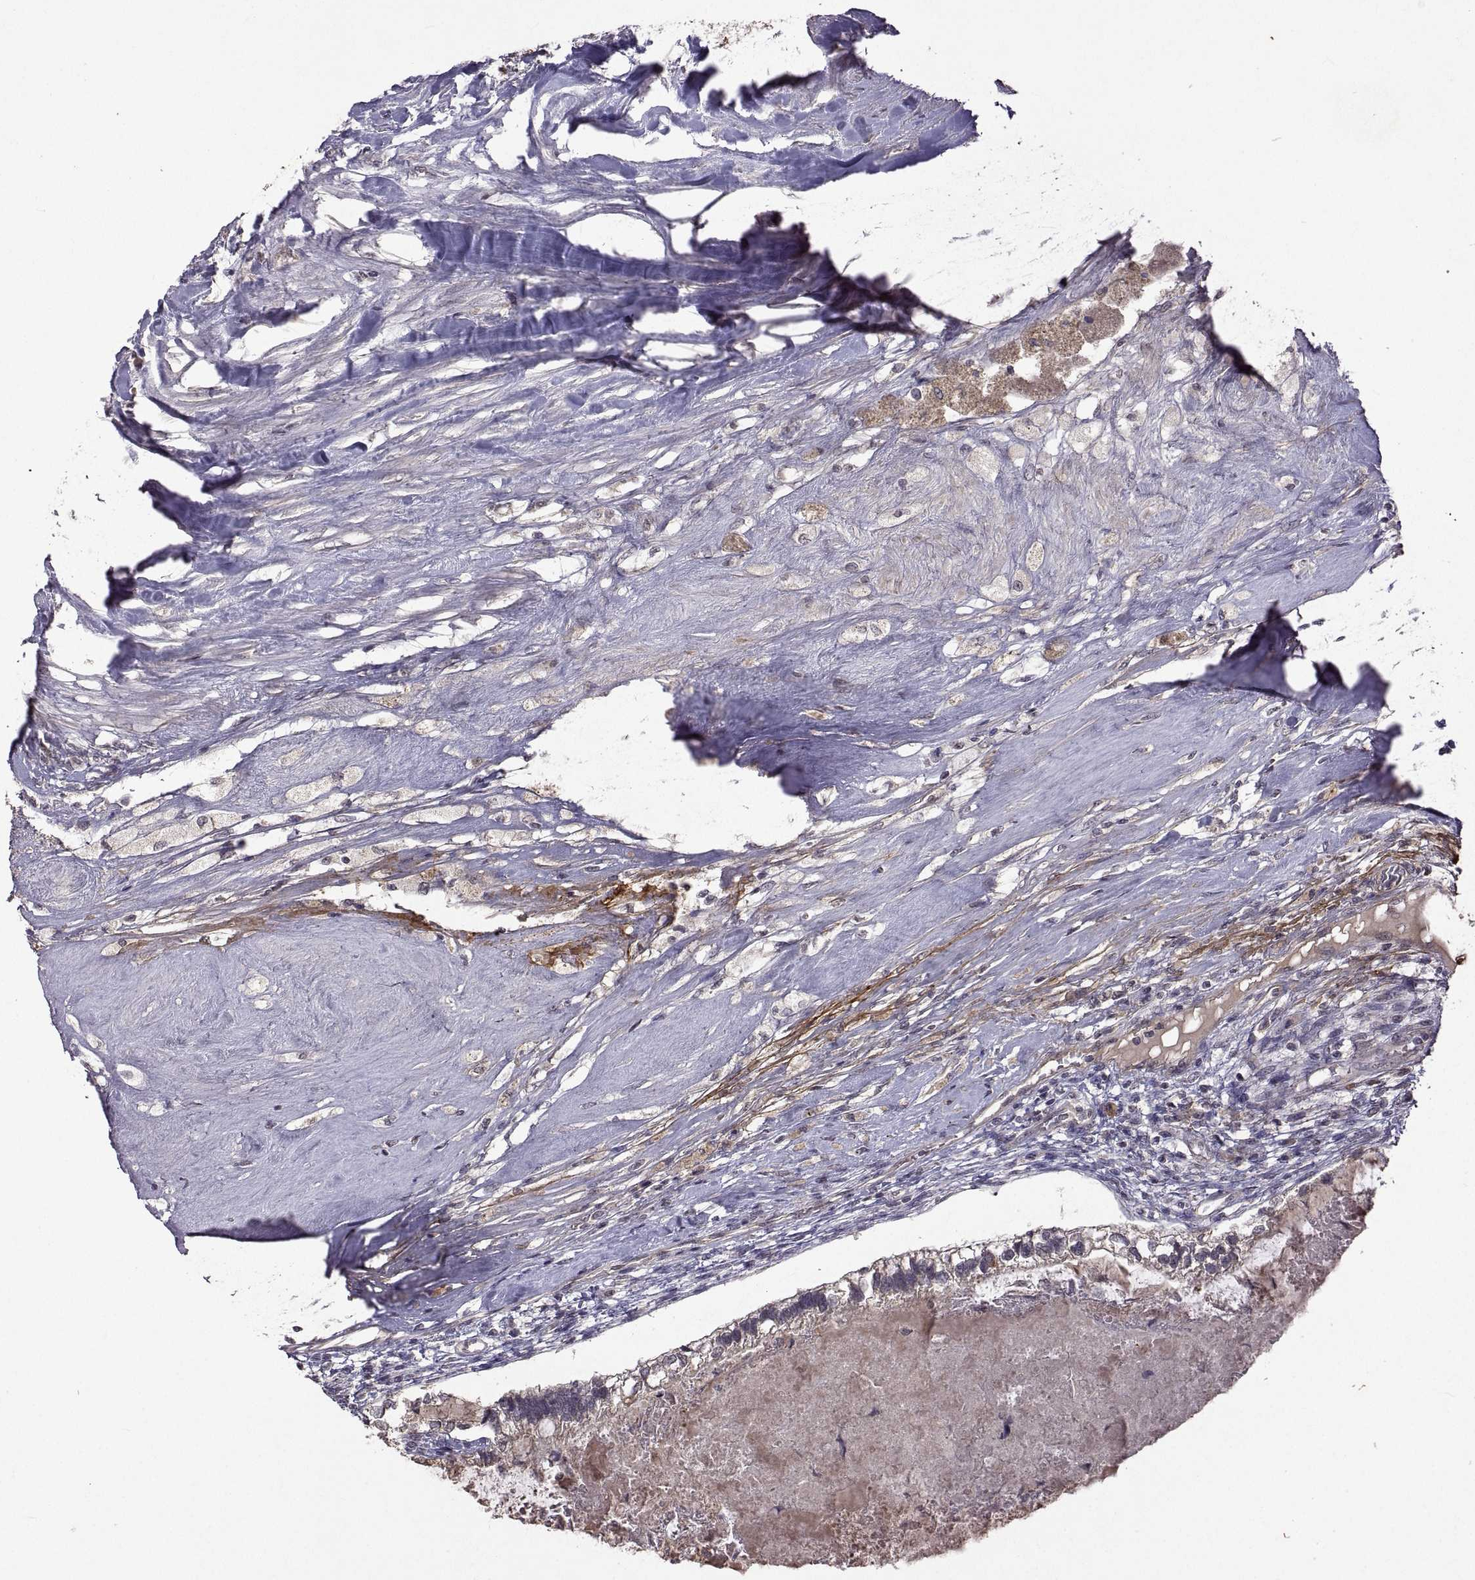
{"staining": {"intensity": "moderate", "quantity": "25%-75%", "location": "cytoplasmic/membranous"}, "tissue": "testis cancer", "cell_type": "Tumor cells", "image_type": "cancer", "snomed": [{"axis": "morphology", "description": "Seminoma, NOS"}, {"axis": "morphology", "description": "Carcinoma, Embryonal, NOS"}, {"axis": "topography", "description": "Testis"}], "caption": "Testis cancer stained with a brown dye shows moderate cytoplasmic/membranous positive positivity in approximately 25%-75% of tumor cells.", "gene": "LAMA1", "patient": {"sex": "male", "age": 41}}